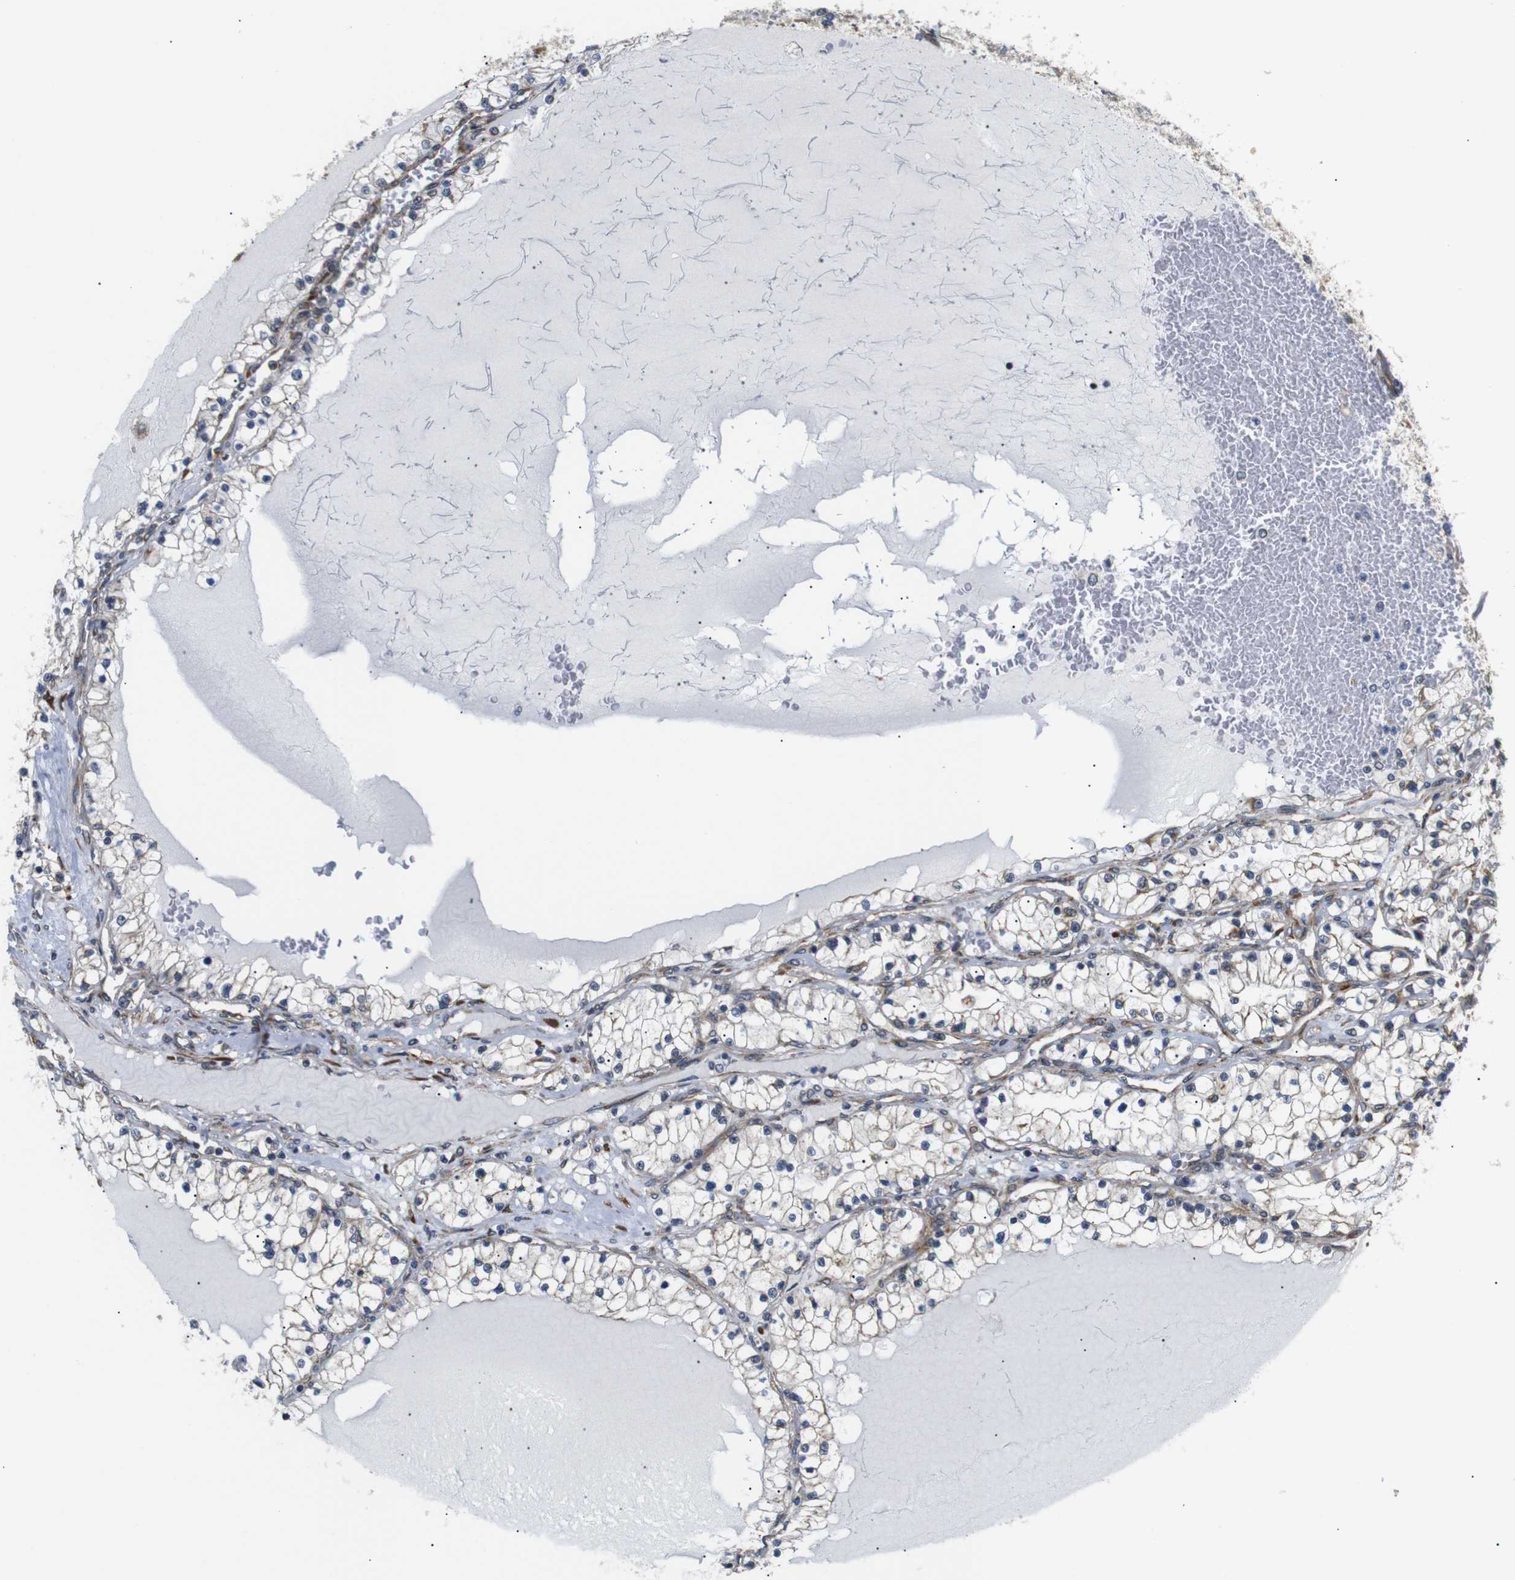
{"staining": {"intensity": "moderate", "quantity": ">75%", "location": "cytoplasmic/membranous"}, "tissue": "renal cancer", "cell_type": "Tumor cells", "image_type": "cancer", "snomed": [{"axis": "morphology", "description": "Adenocarcinoma, NOS"}, {"axis": "topography", "description": "Kidney"}], "caption": "Brown immunohistochemical staining in human renal adenocarcinoma shows moderate cytoplasmic/membranous expression in approximately >75% of tumor cells. (DAB IHC, brown staining for protein, blue staining for nuclei).", "gene": "KANK4", "patient": {"sex": "male", "age": 68}}